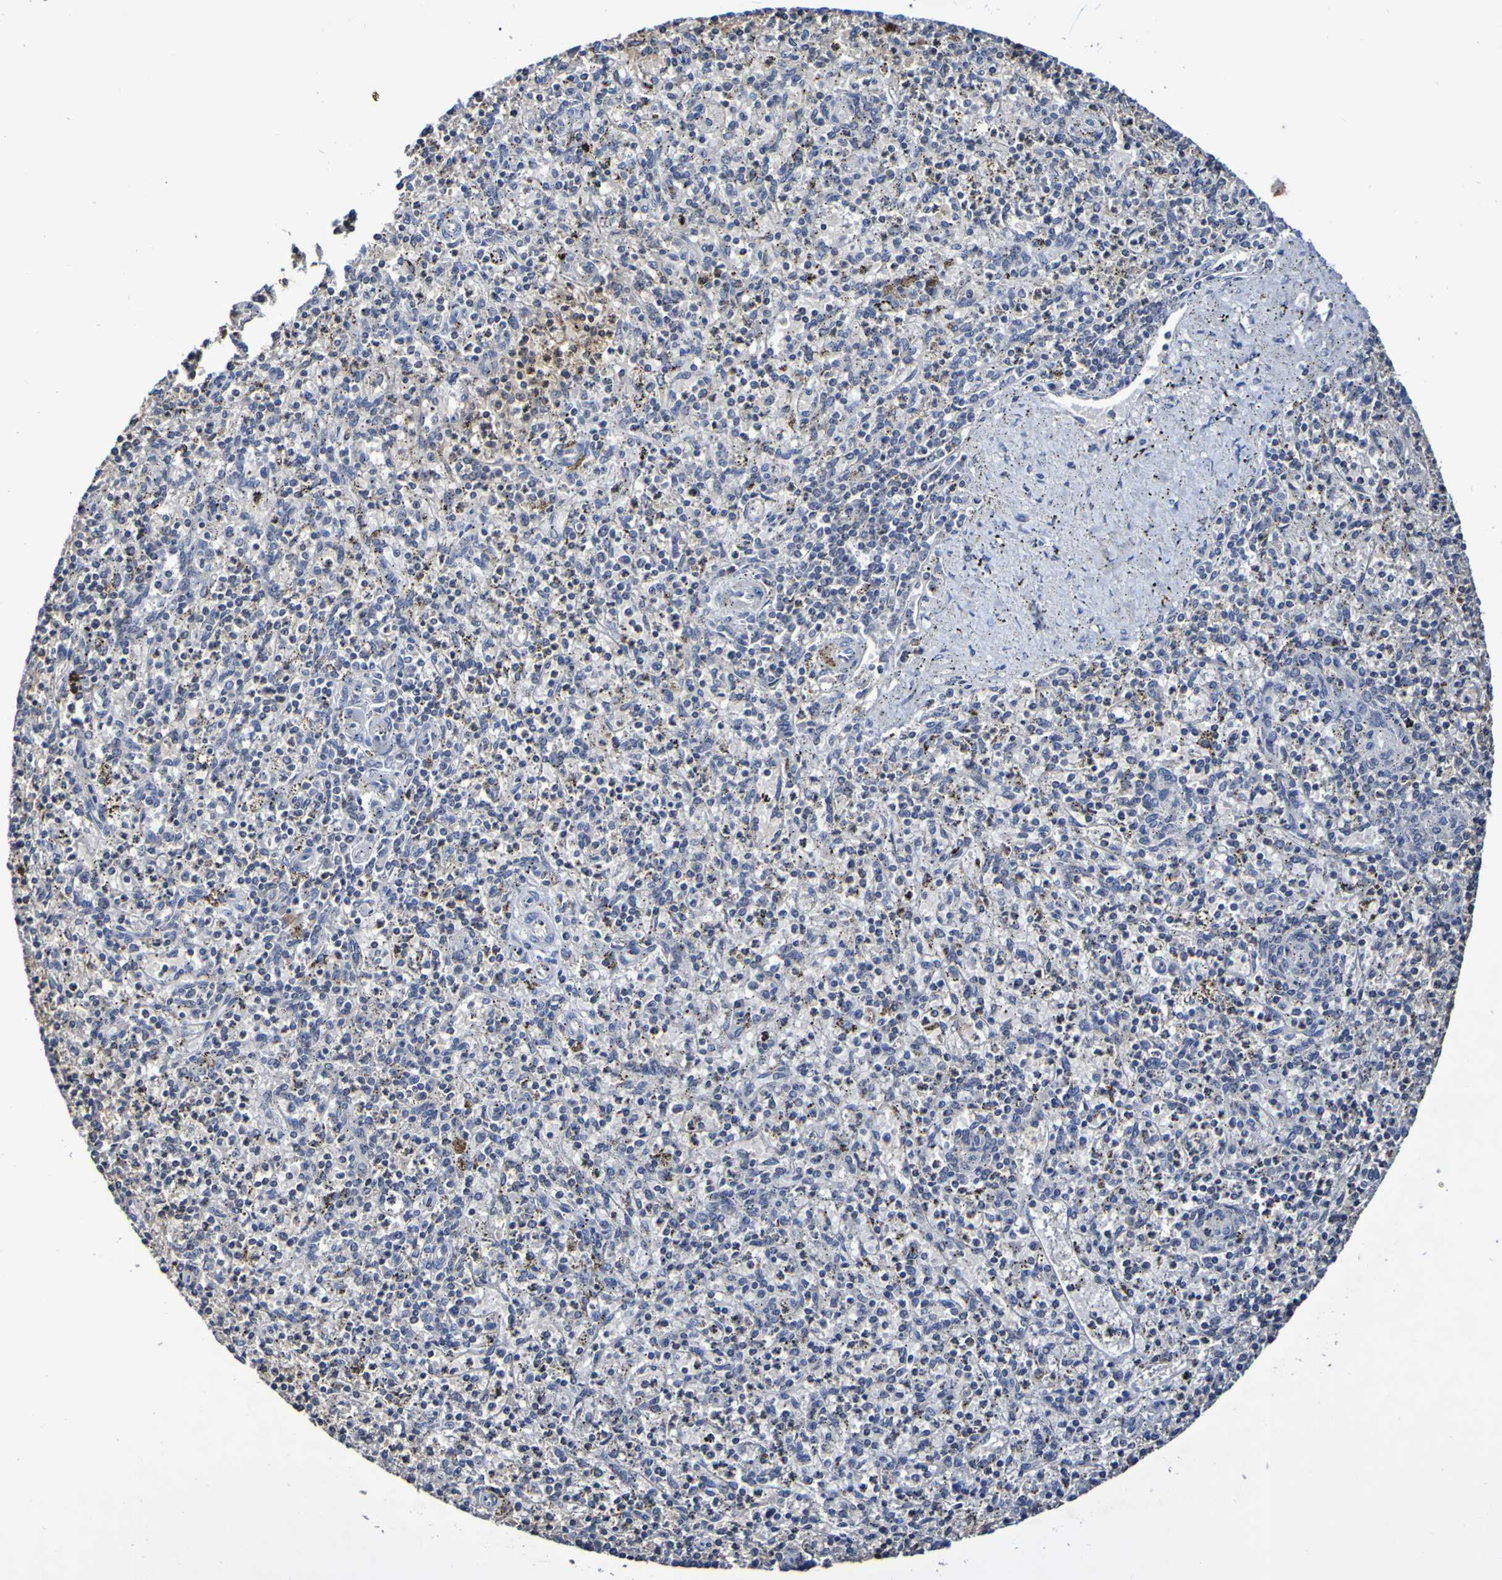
{"staining": {"intensity": "negative", "quantity": "none", "location": "none"}, "tissue": "spleen", "cell_type": "Cells in red pulp", "image_type": "normal", "snomed": [{"axis": "morphology", "description": "Normal tissue, NOS"}, {"axis": "topography", "description": "Spleen"}], "caption": "IHC photomicrograph of benign spleen: spleen stained with DAB (3,3'-diaminobenzidine) reveals no significant protein expression in cells in red pulp. Nuclei are stained in blue.", "gene": "PTP4A2", "patient": {"sex": "male", "age": 72}}